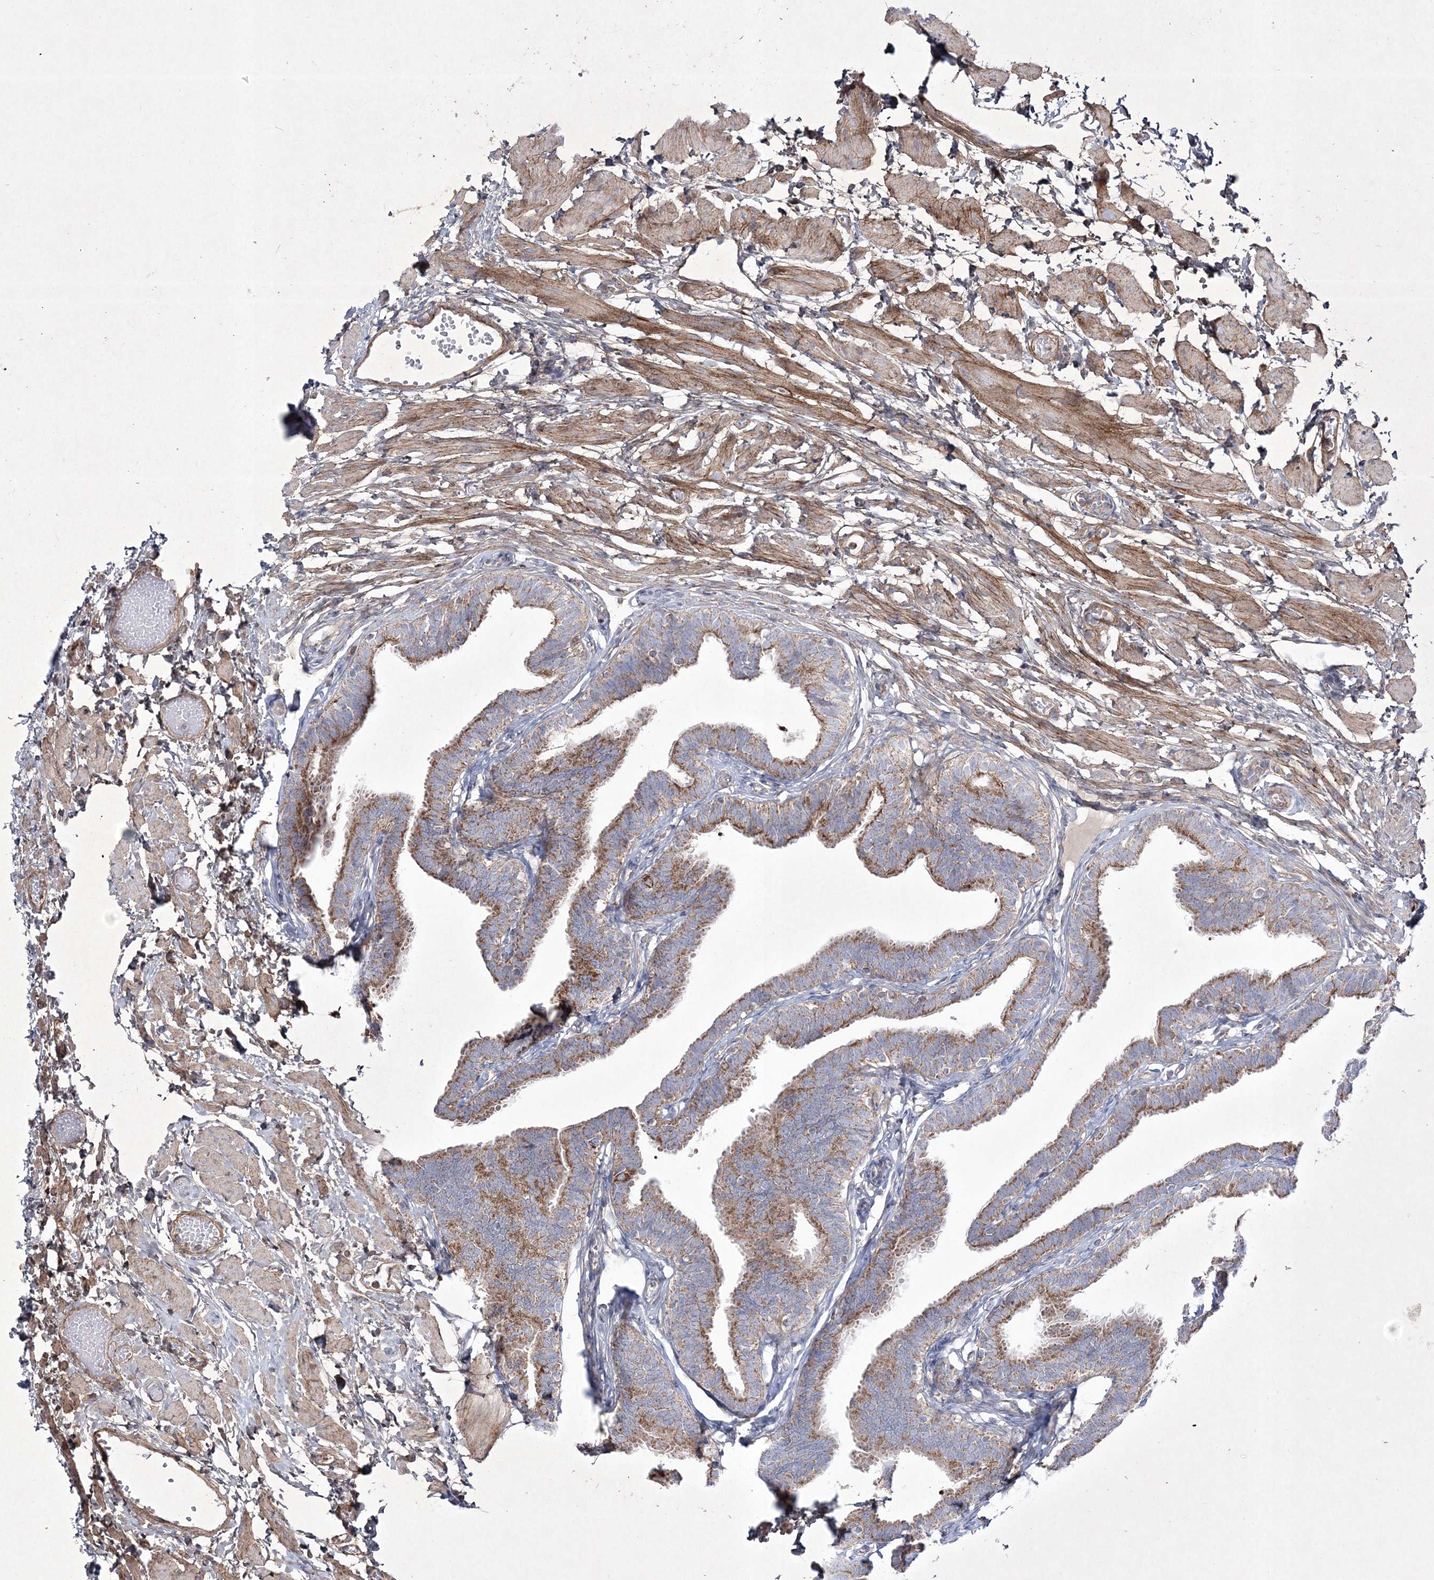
{"staining": {"intensity": "moderate", "quantity": ">75%", "location": "cytoplasmic/membranous"}, "tissue": "fallopian tube", "cell_type": "Glandular cells", "image_type": "normal", "snomed": [{"axis": "morphology", "description": "Normal tissue, NOS"}, {"axis": "topography", "description": "Fallopian tube"}, {"axis": "topography", "description": "Ovary"}], "caption": "The immunohistochemical stain shows moderate cytoplasmic/membranous expression in glandular cells of unremarkable fallopian tube.", "gene": "RICTOR", "patient": {"sex": "female", "age": 23}}